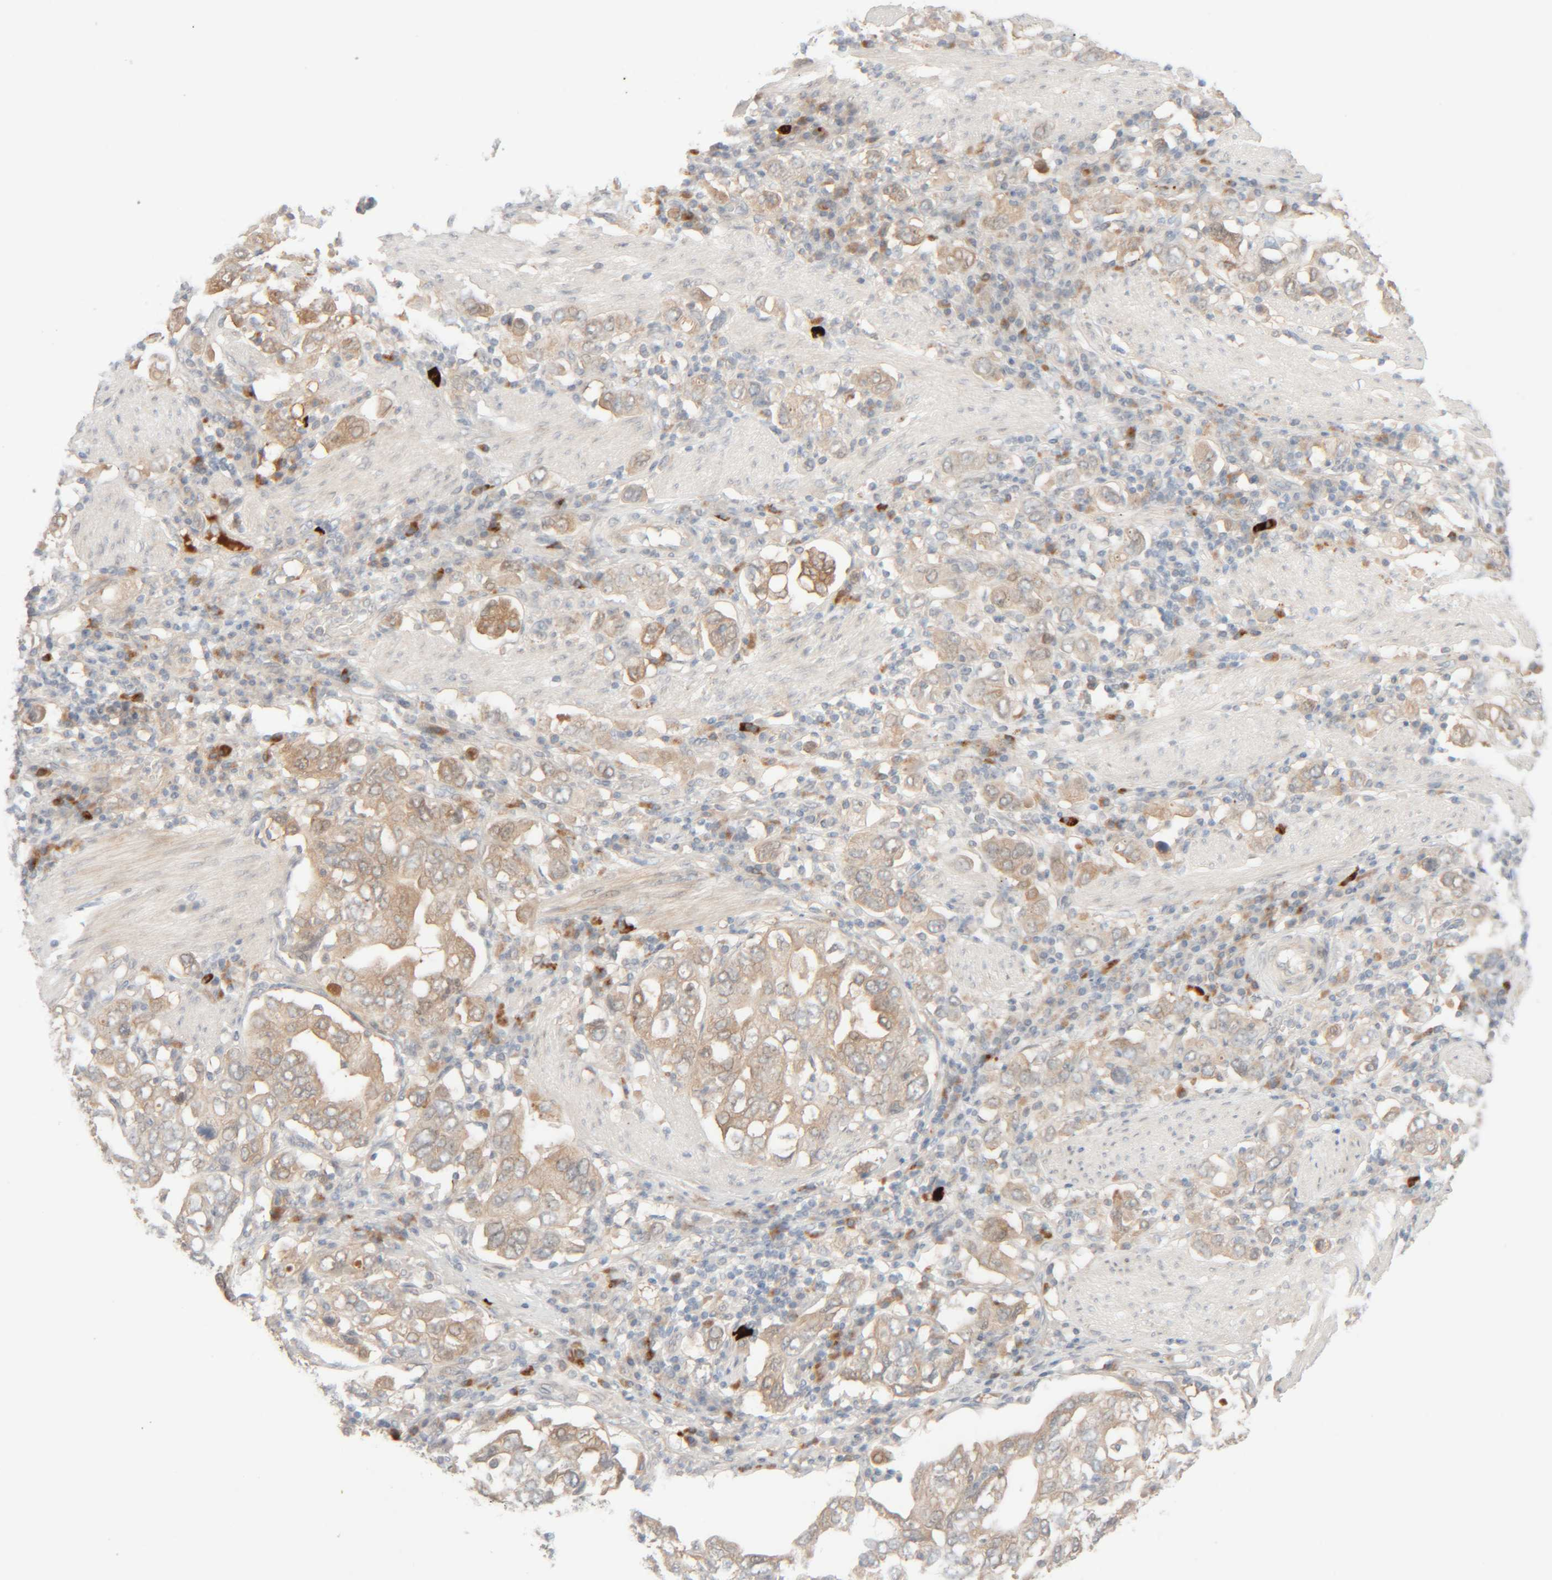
{"staining": {"intensity": "weak", "quantity": "25%-75%", "location": "cytoplasmic/membranous"}, "tissue": "stomach cancer", "cell_type": "Tumor cells", "image_type": "cancer", "snomed": [{"axis": "morphology", "description": "Adenocarcinoma, NOS"}, {"axis": "topography", "description": "Stomach, upper"}], "caption": "Immunohistochemistry (IHC) of human stomach cancer displays low levels of weak cytoplasmic/membranous positivity in about 25%-75% of tumor cells.", "gene": "CHKA", "patient": {"sex": "male", "age": 62}}